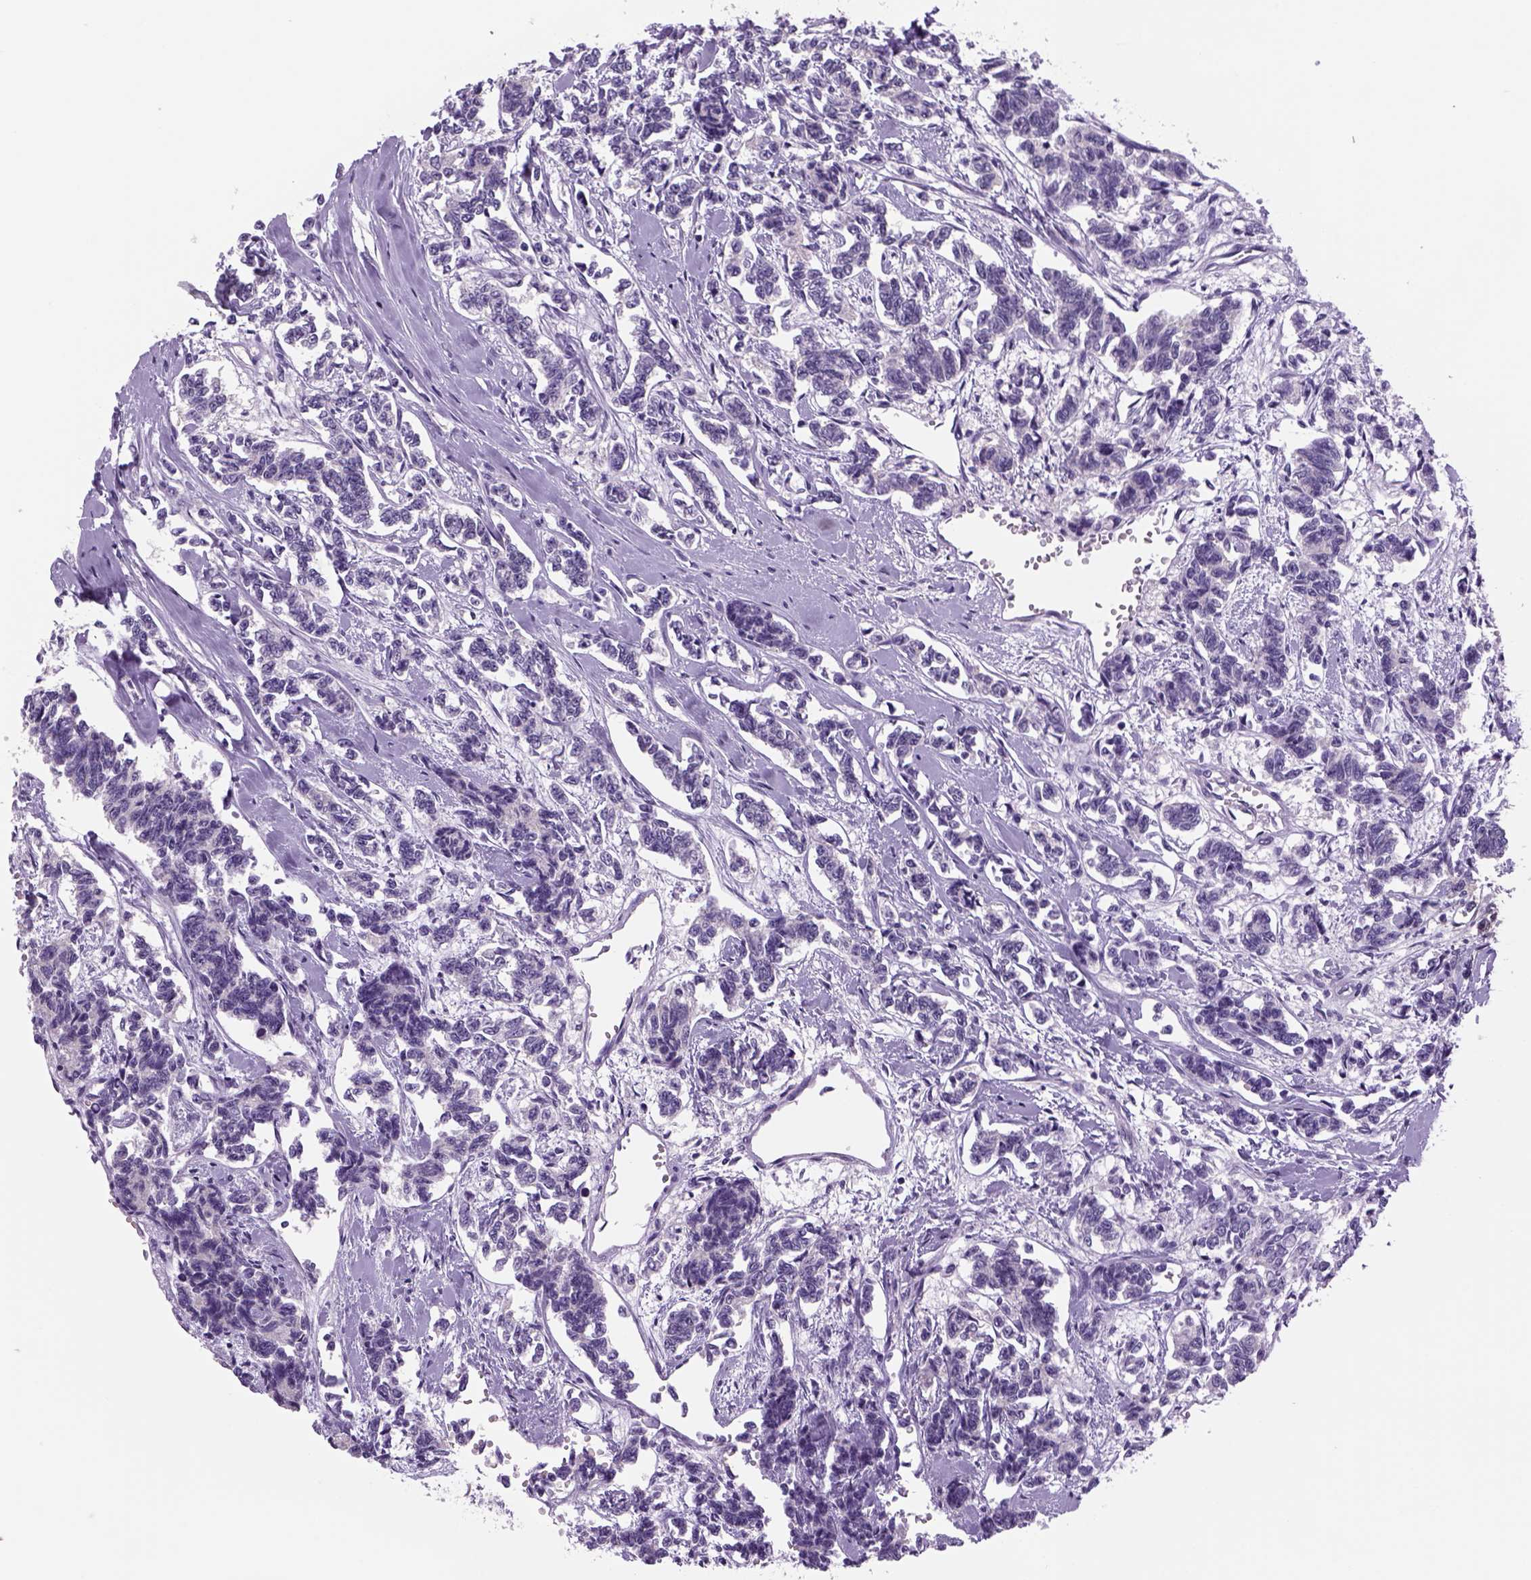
{"staining": {"intensity": "negative", "quantity": "none", "location": "none"}, "tissue": "carcinoid", "cell_type": "Tumor cells", "image_type": "cancer", "snomed": [{"axis": "morphology", "description": "Carcinoid, malignant, NOS"}, {"axis": "topography", "description": "Kidney"}], "caption": "Protein analysis of carcinoid (malignant) displays no significant expression in tumor cells. Brightfield microscopy of immunohistochemistry (IHC) stained with DAB (3,3'-diaminobenzidine) (brown) and hematoxylin (blue), captured at high magnification.", "gene": "DBH", "patient": {"sex": "female", "age": 41}}